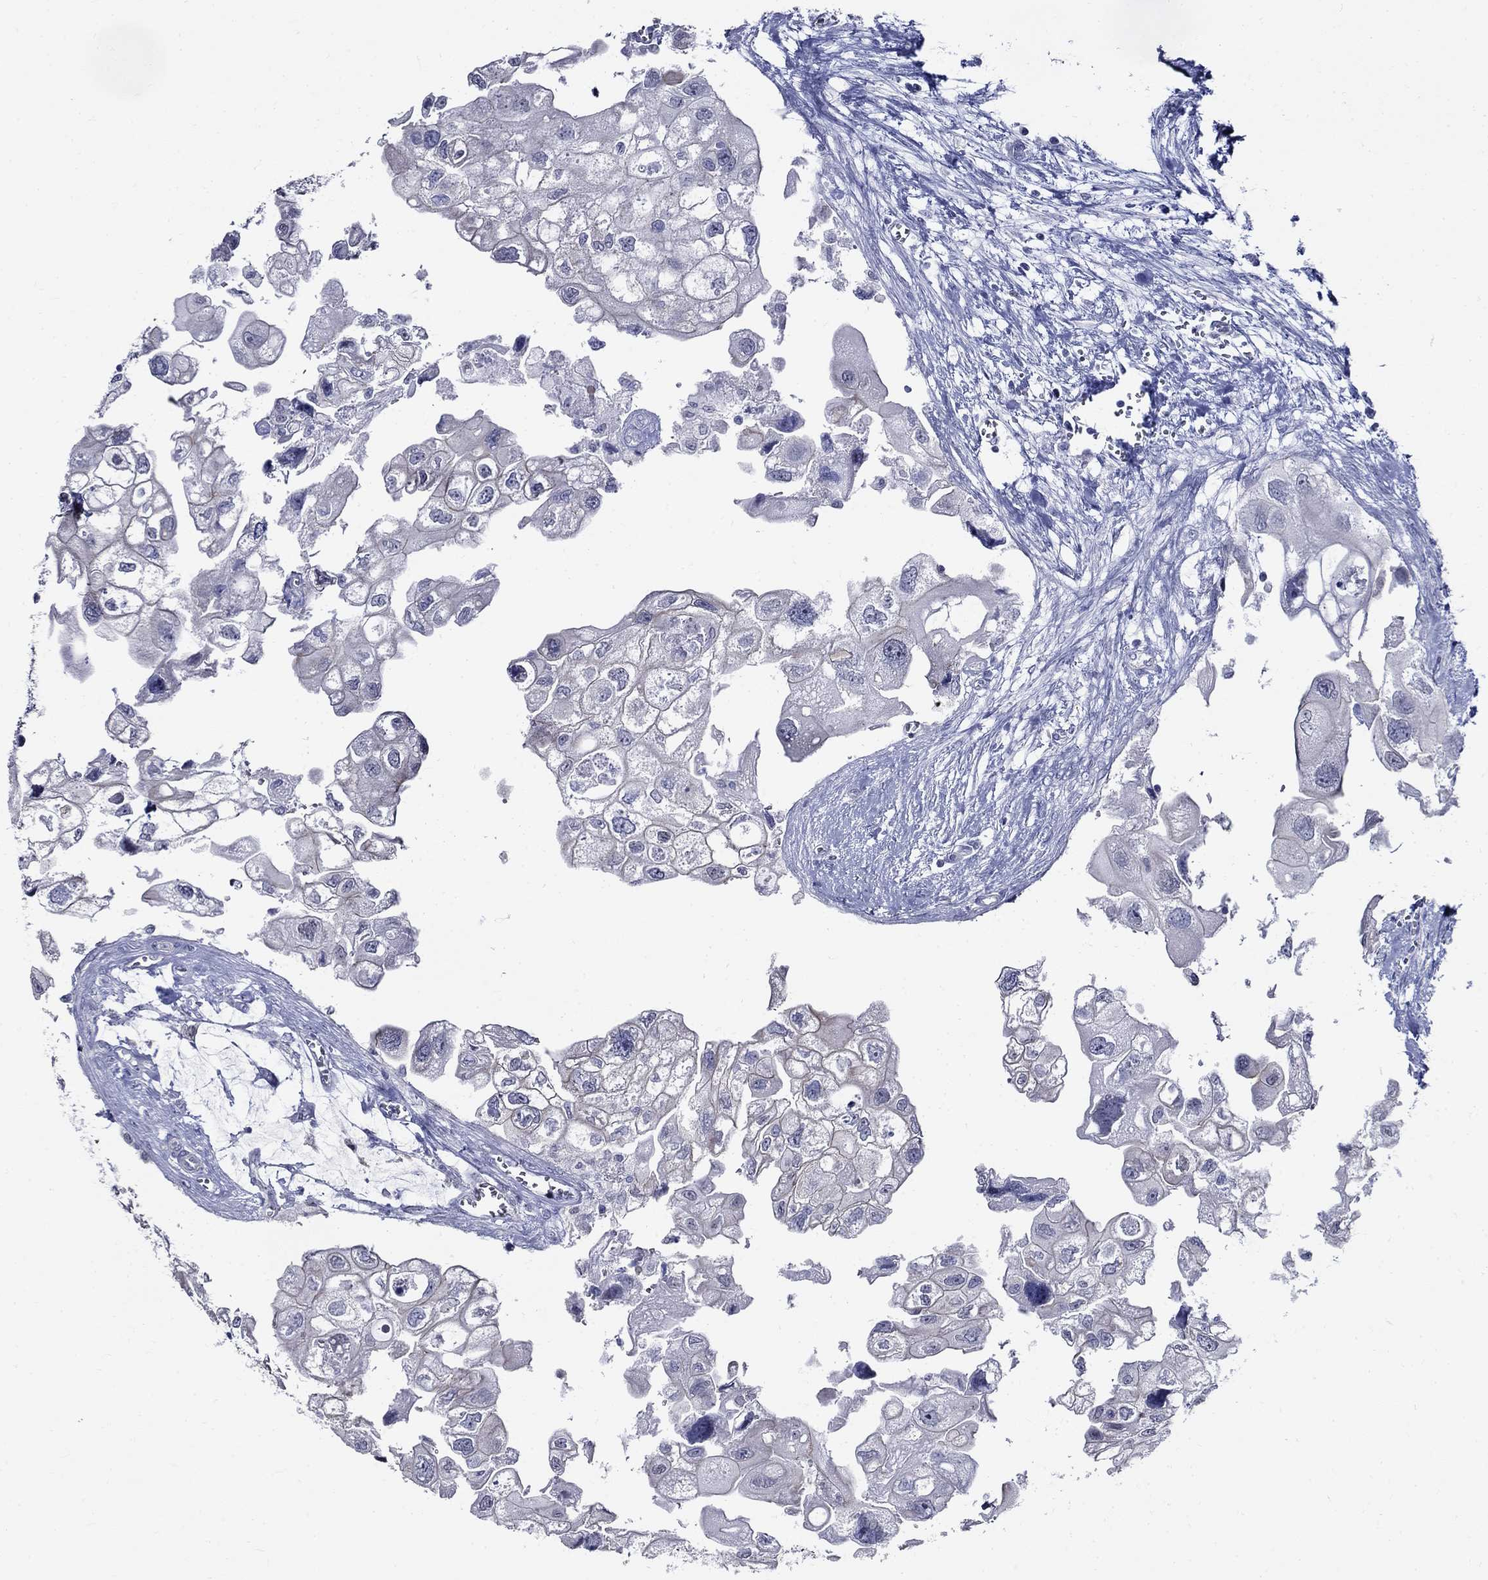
{"staining": {"intensity": "negative", "quantity": "none", "location": "none"}, "tissue": "urothelial cancer", "cell_type": "Tumor cells", "image_type": "cancer", "snomed": [{"axis": "morphology", "description": "Urothelial carcinoma, High grade"}, {"axis": "topography", "description": "Urinary bladder"}], "caption": "The histopathology image demonstrates no staining of tumor cells in urothelial carcinoma (high-grade).", "gene": "GUCA1A", "patient": {"sex": "male", "age": 59}}